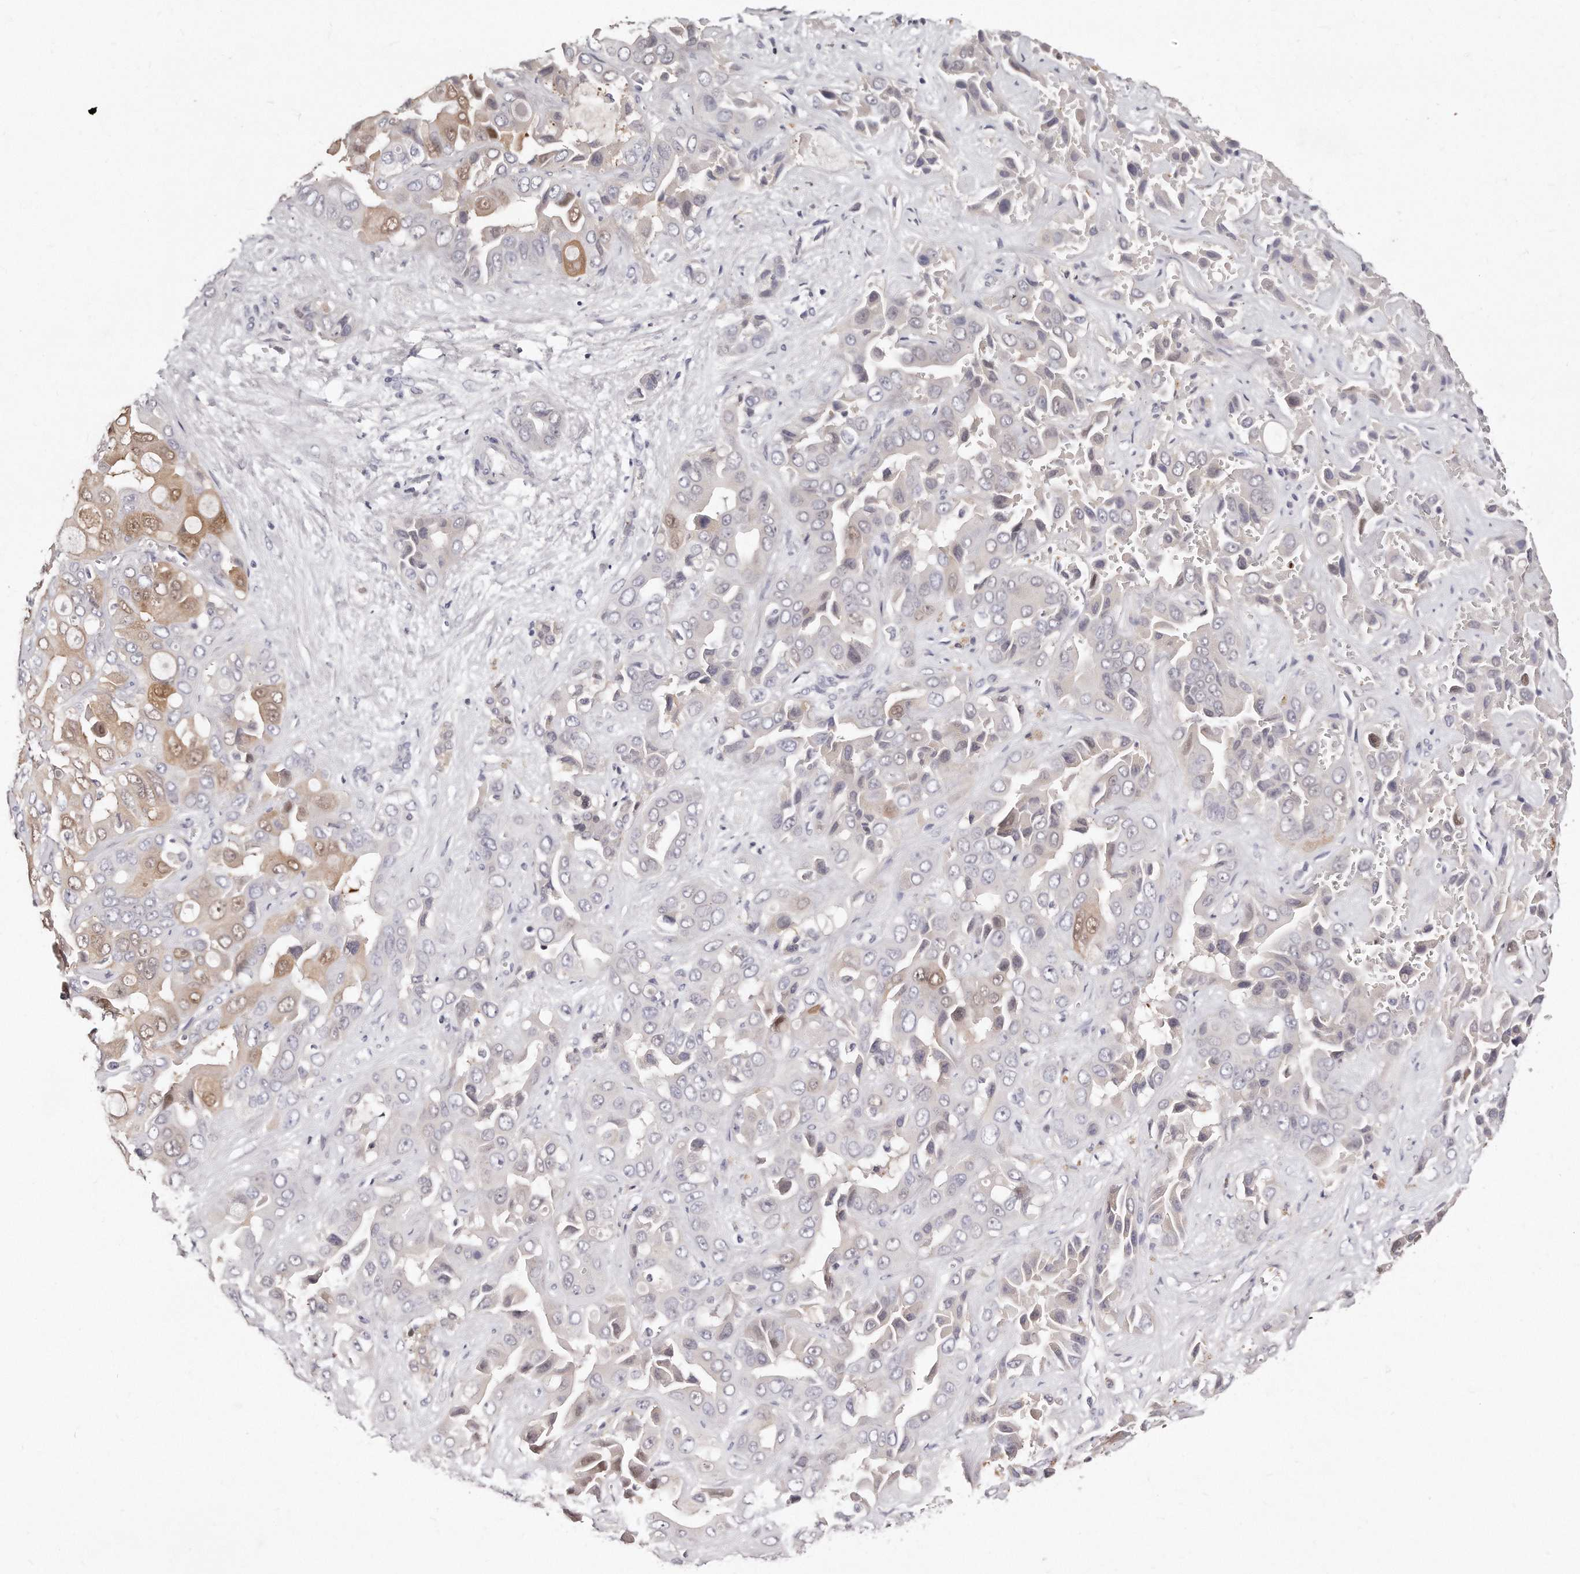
{"staining": {"intensity": "moderate", "quantity": "<25%", "location": "cytoplasmic/membranous"}, "tissue": "liver cancer", "cell_type": "Tumor cells", "image_type": "cancer", "snomed": [{"axis": "morphology", "description": "Cholangiocarcinoma"}, {"axis": "topography", "description": "Liver"}], "caption": "Liver cancer tissue displays moderate cytoplasmic/membranous expression in approximately <25% of tumor cells", "gene": "GDA", "patient": {"sex": "female", "age": 52}}